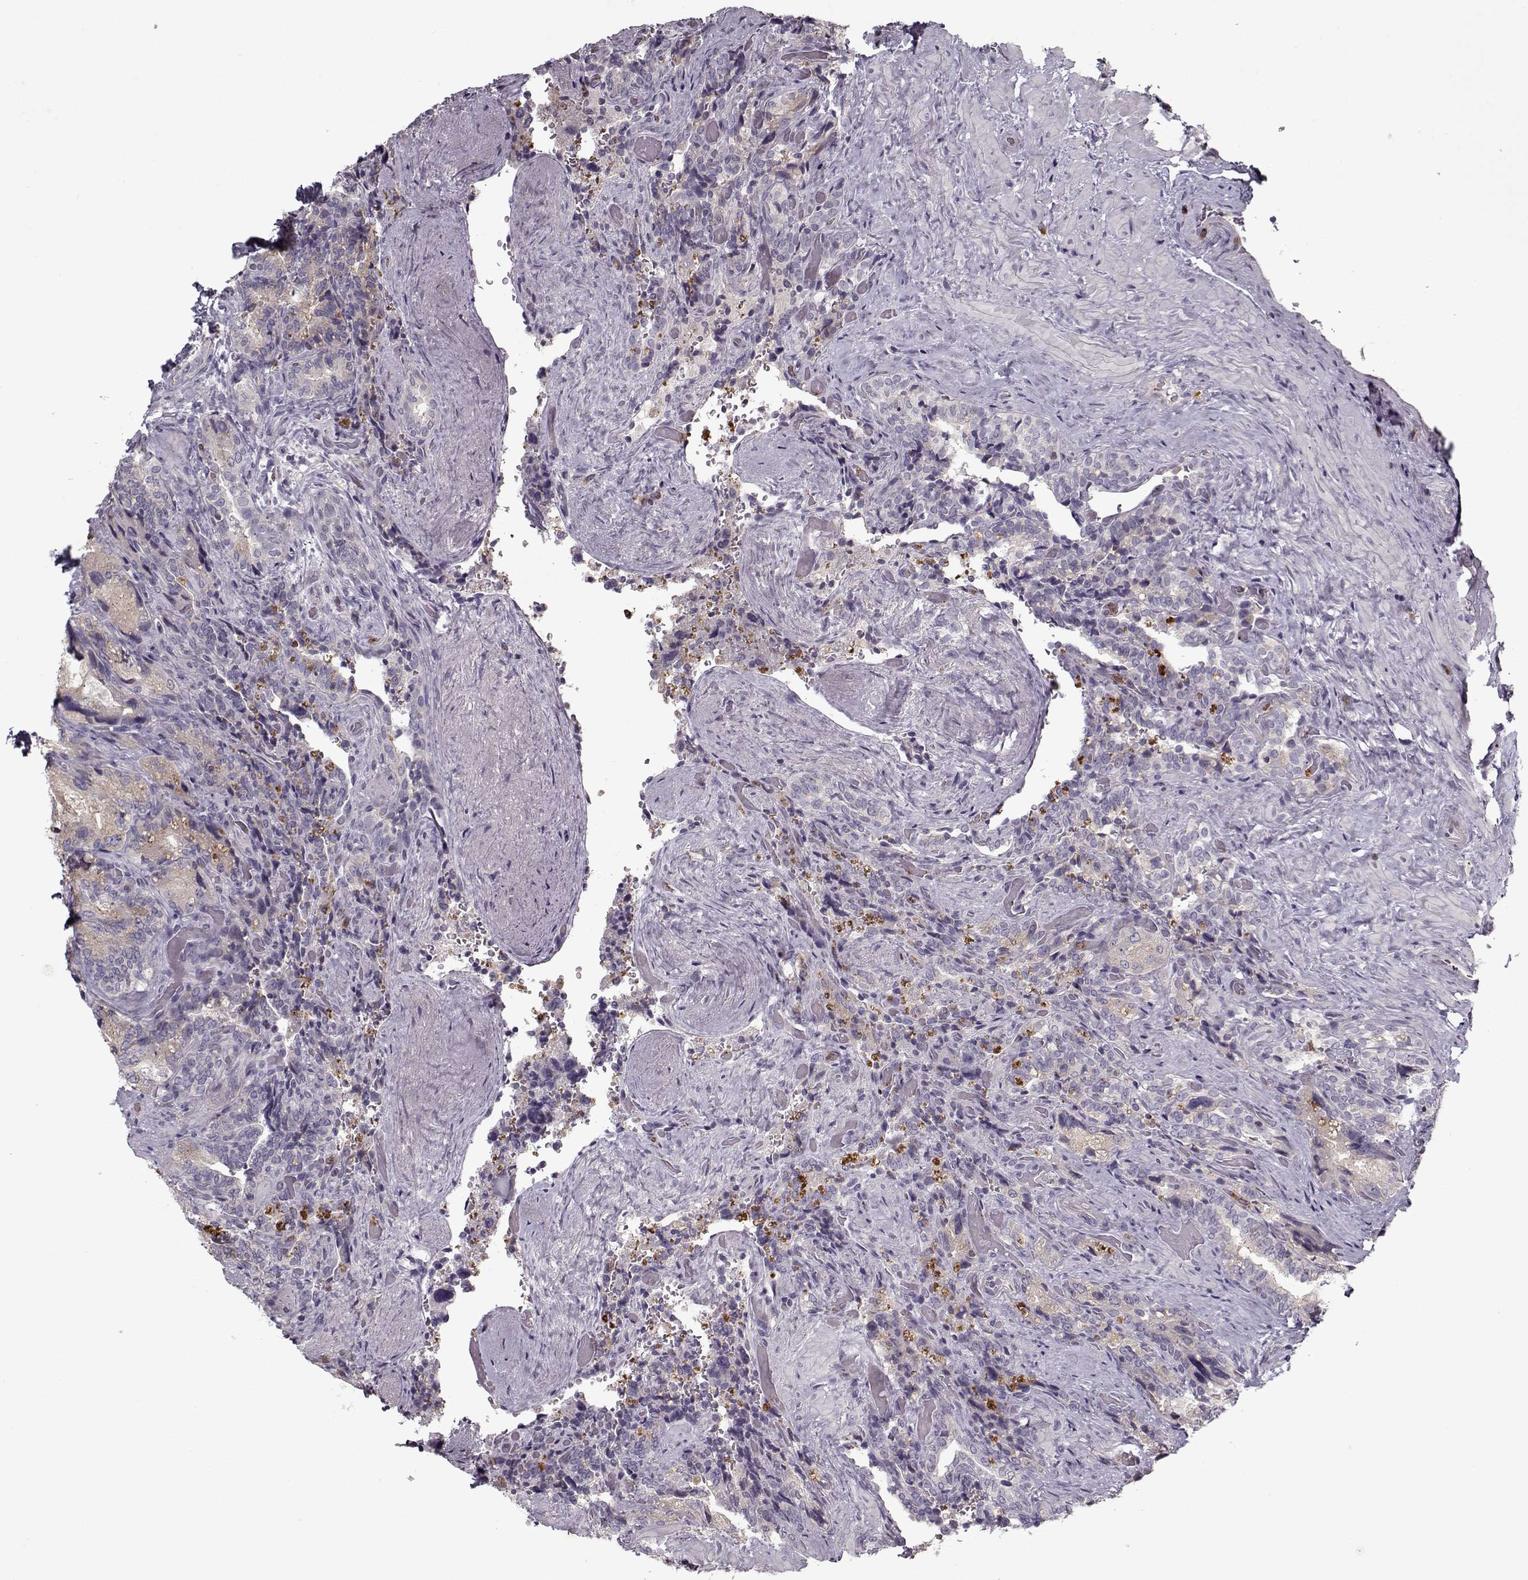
{"staining": {"intensity": "weak", "quantity": "<25%", "location": "cytoplasmic/membranous"}, "tissue": "seminal vesicle", "cell_type": "Glandular cells", "image_type": "normal", "snomed": [{"axis": "morphology", "description": "Normal tissue, NOS"}, {"axis": "topography", "description": "Seminal veicle"}], "caption": "Glandular cells are negative for protein expression in benign human seminal vesicle. (Stains: DAB (3,3'-diaminobenzidine) IHC with hematoxylin counter stain, Microscopy: brightfield microscopy at high magnification).", "gene": "UNC13D", "patient": {"sex": "male", "age": 69}}